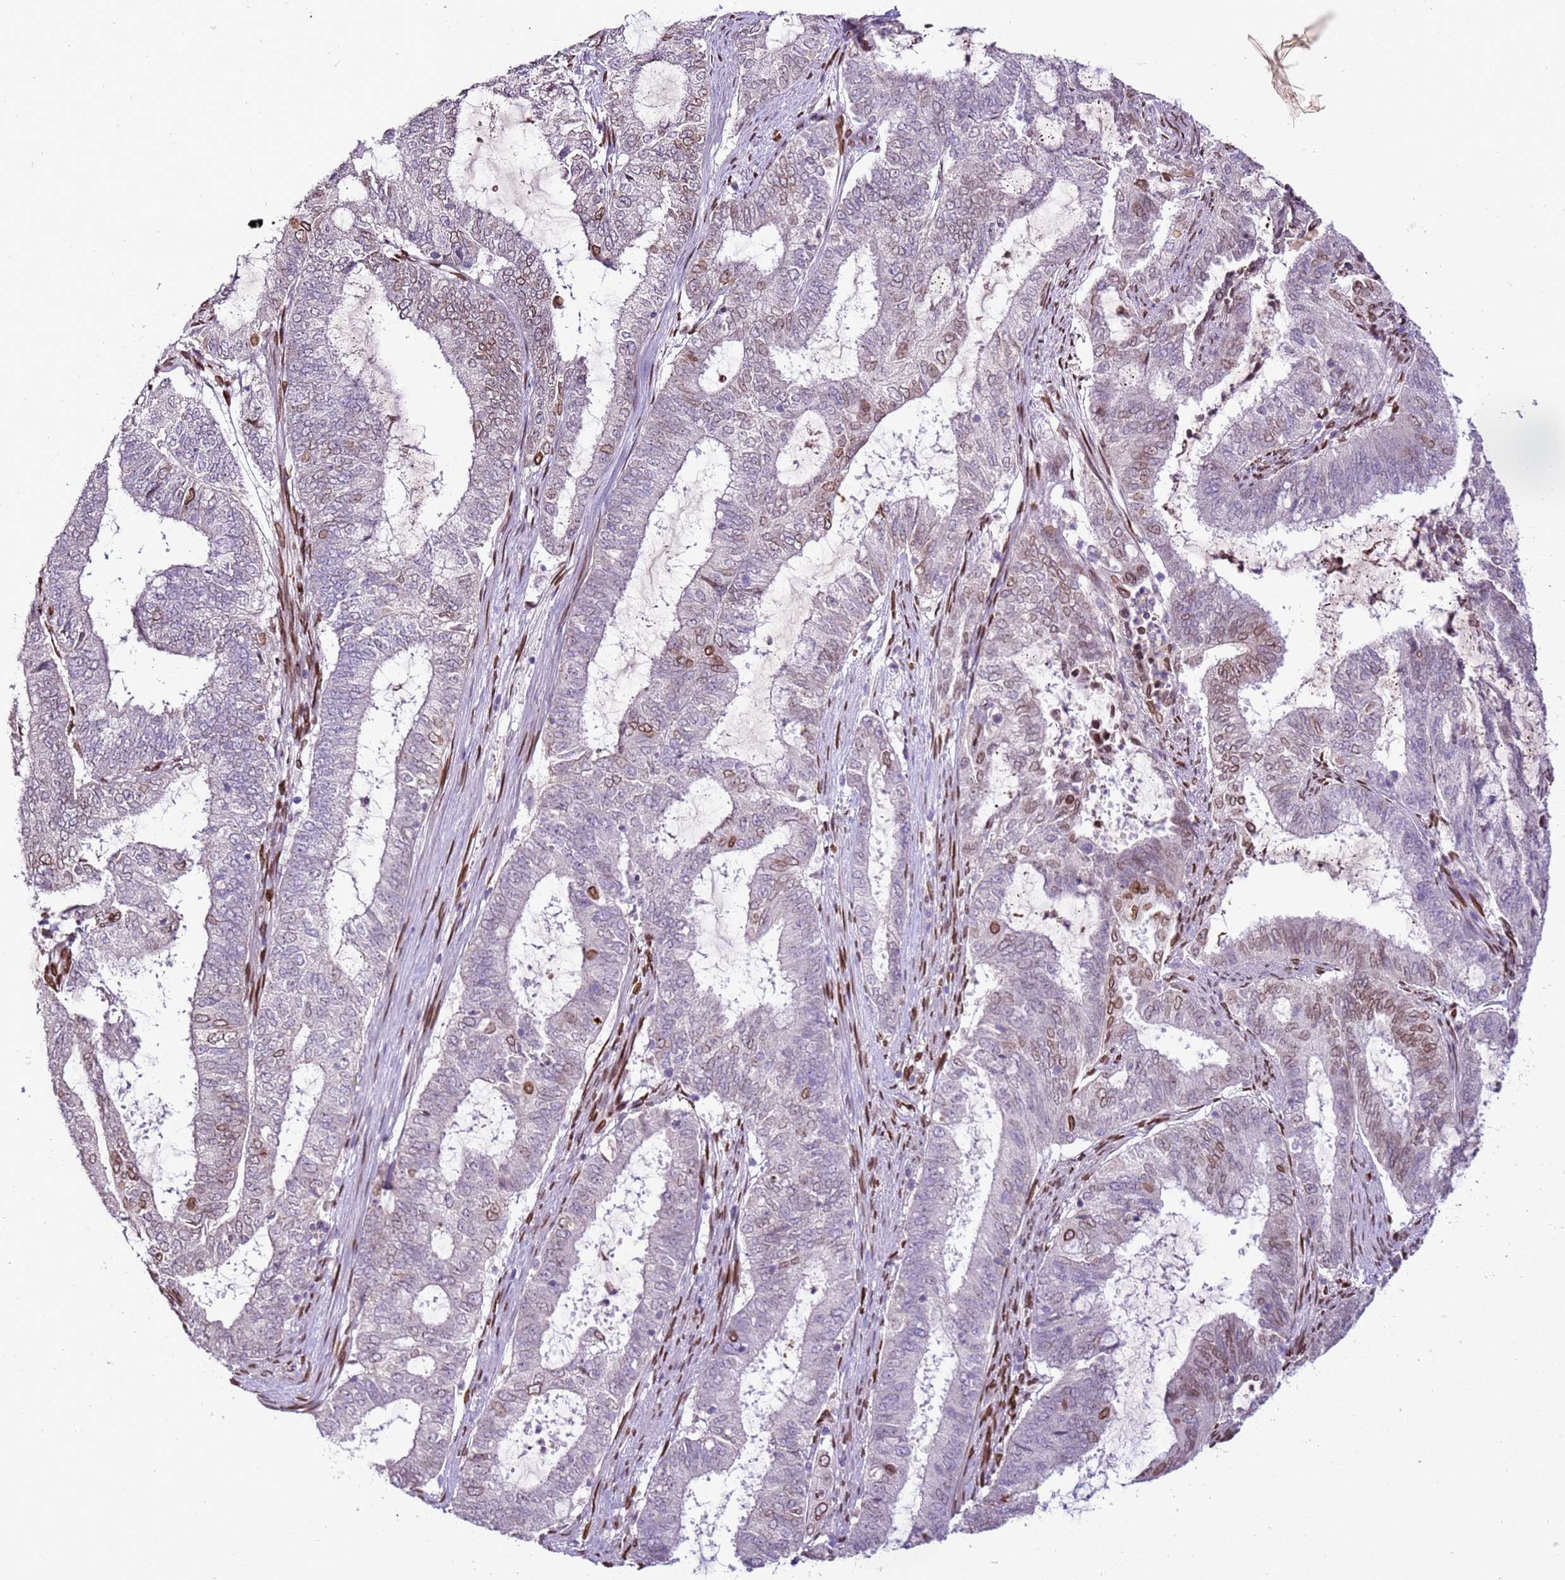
{"staining": {"intensity": "moderate", "quantity": "<25%", "location": "cytoplasmic/membranous,nuclear"}, "tissue": "endometrial cancer", "cell_type": "Tumor cells", "image_type": "cancer", "snomed": [{"axis": "morphology", "description": "Adenocarcinoma, NOS"}, {"axis": "topography", "description": "Endometrium"}], "caption": "Immunohistochemistry (IHC) (DAB (3,3'-diaminobenzidine)) staining of endometrial adenocarcinoma displays moderate cytoplasmic/membranous and nuclear protein expression in about <25% of tumor cells.", "gene": "TMEM47", "patient": {"sex": "female", "age": 51}}